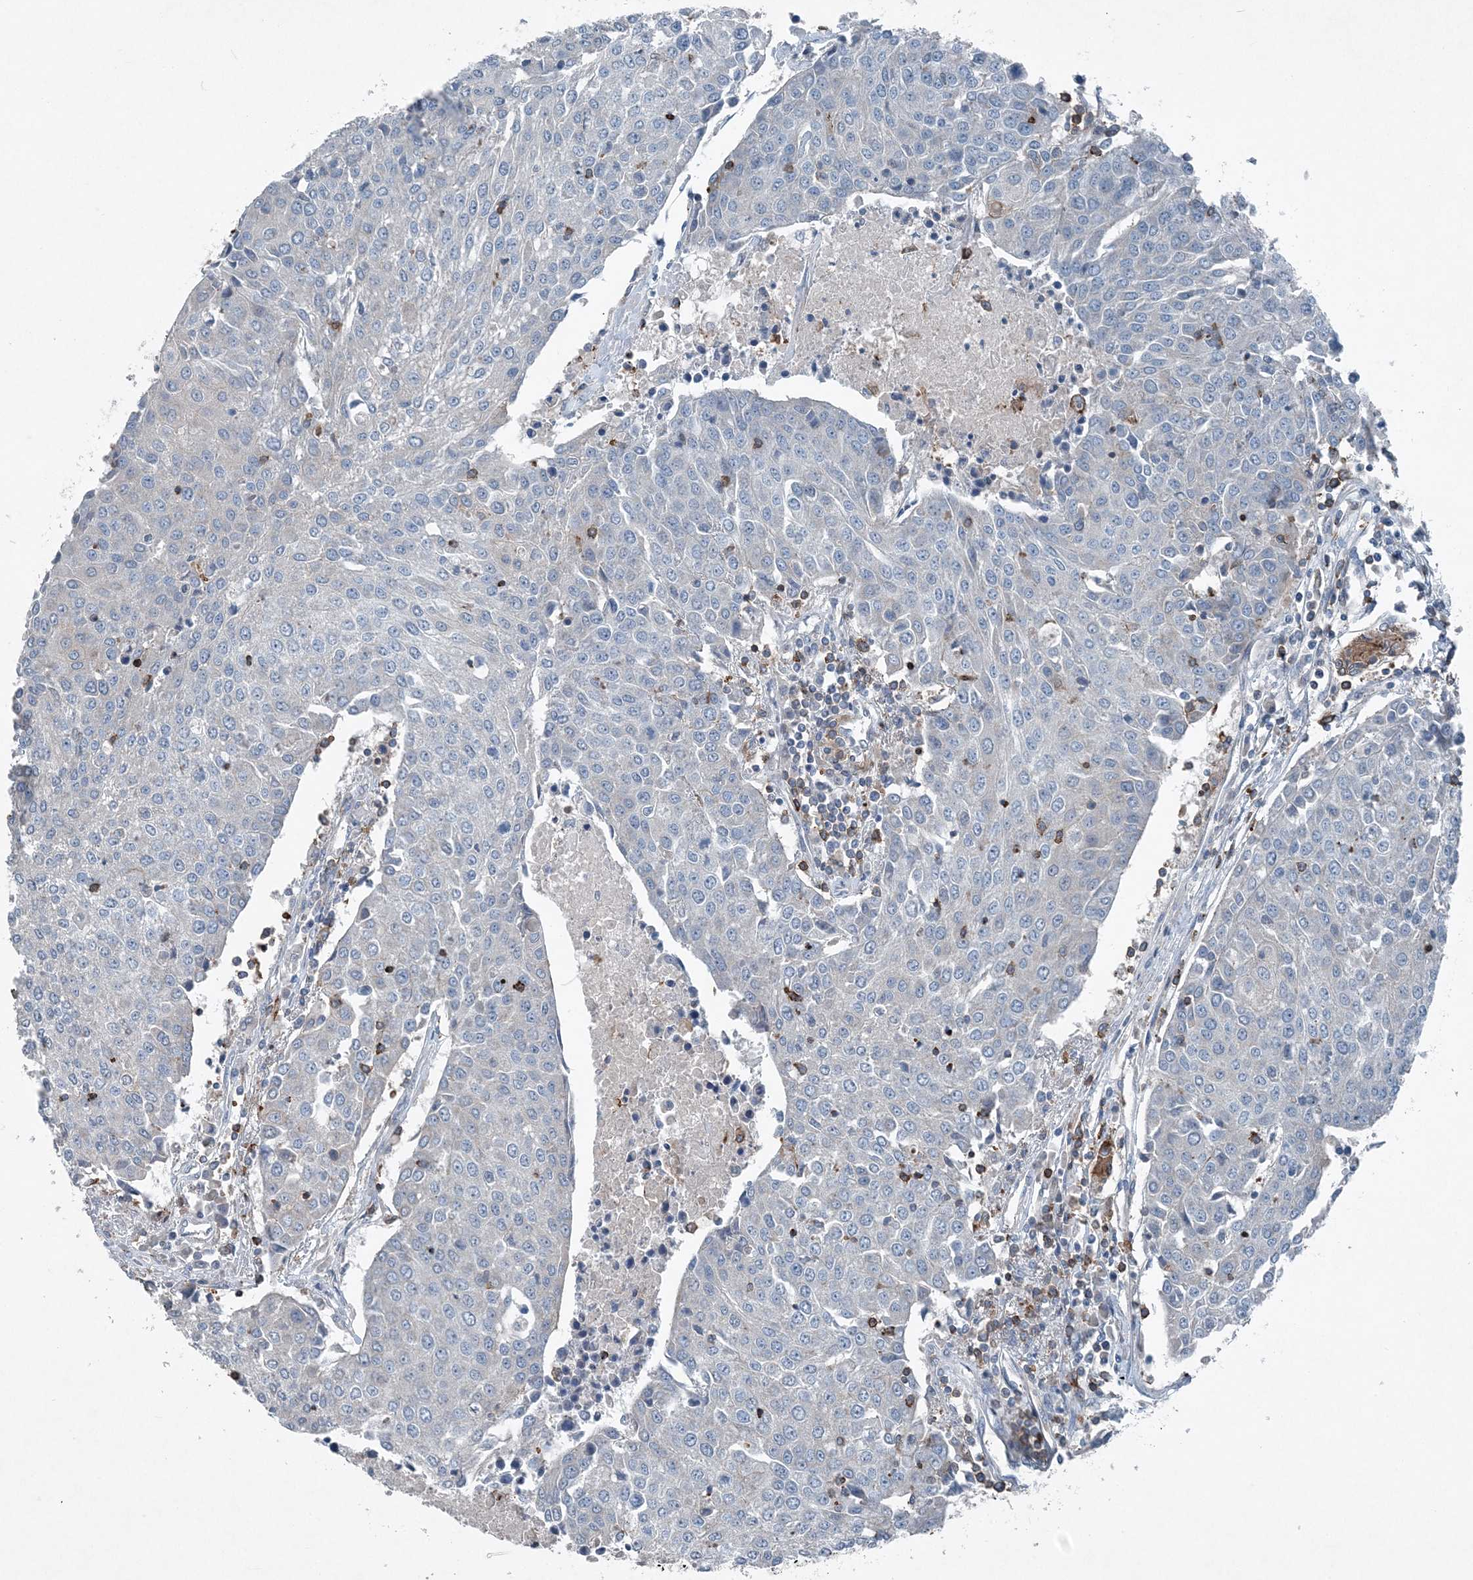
{"staining": {"intensity": "negative", "quantity": "none", "location": "none"}, "tissue": "urothelial cancer", "cell_type": "Tumor cells", "image_type": "cancer", "snomed": [{"axis": "morphology", "description": "Urothelial carcinoma, High grade"}, {"axis": "topography", "description": "Urinary bladder"}], "caption": "Tumor cells are negative for brown protein staining in high-grade urothelial carcinoma.", "gene": "DGUOK", "patient": {"sex": "female", "age": 85}}